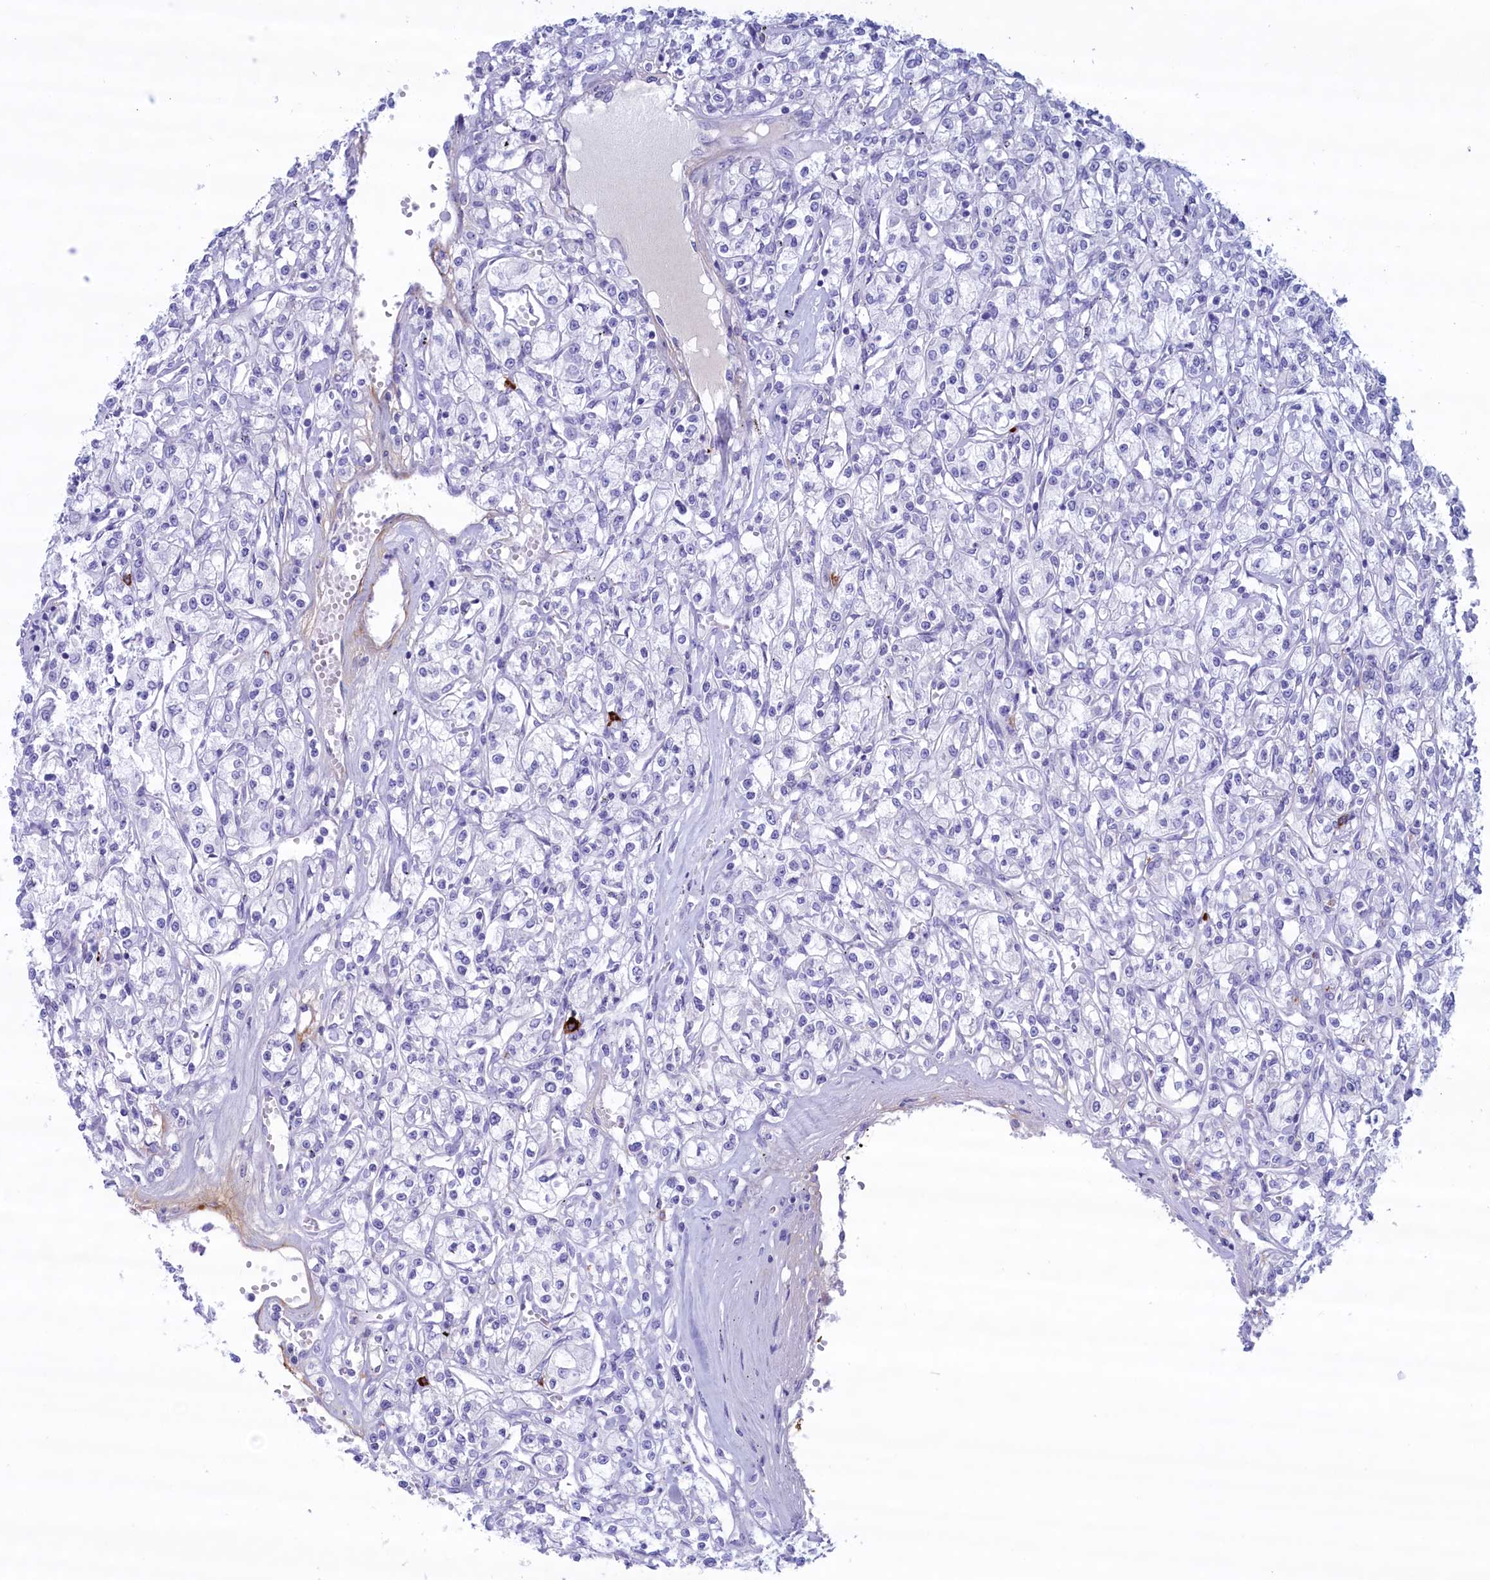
{"staining": {"intensity": "negative", "quantity": "none", "location": "none"}, "tissue": "renal cancer", "cell_type": "Tumor cells", "image_type": "cancer", "snomed": [{"axis": "morphology", "description": "Adenocarcinoma, NOS"}, {"axis": "topography", "description": "Kidney"}], "caption": "Human adenocarcinoma (renal) stained for a protein using immunohistochemistry (IHC) exhibits no positivity in tumor cells.", "gene": "MPV17L2", "patient": {"sex": "female", "age": 59}}